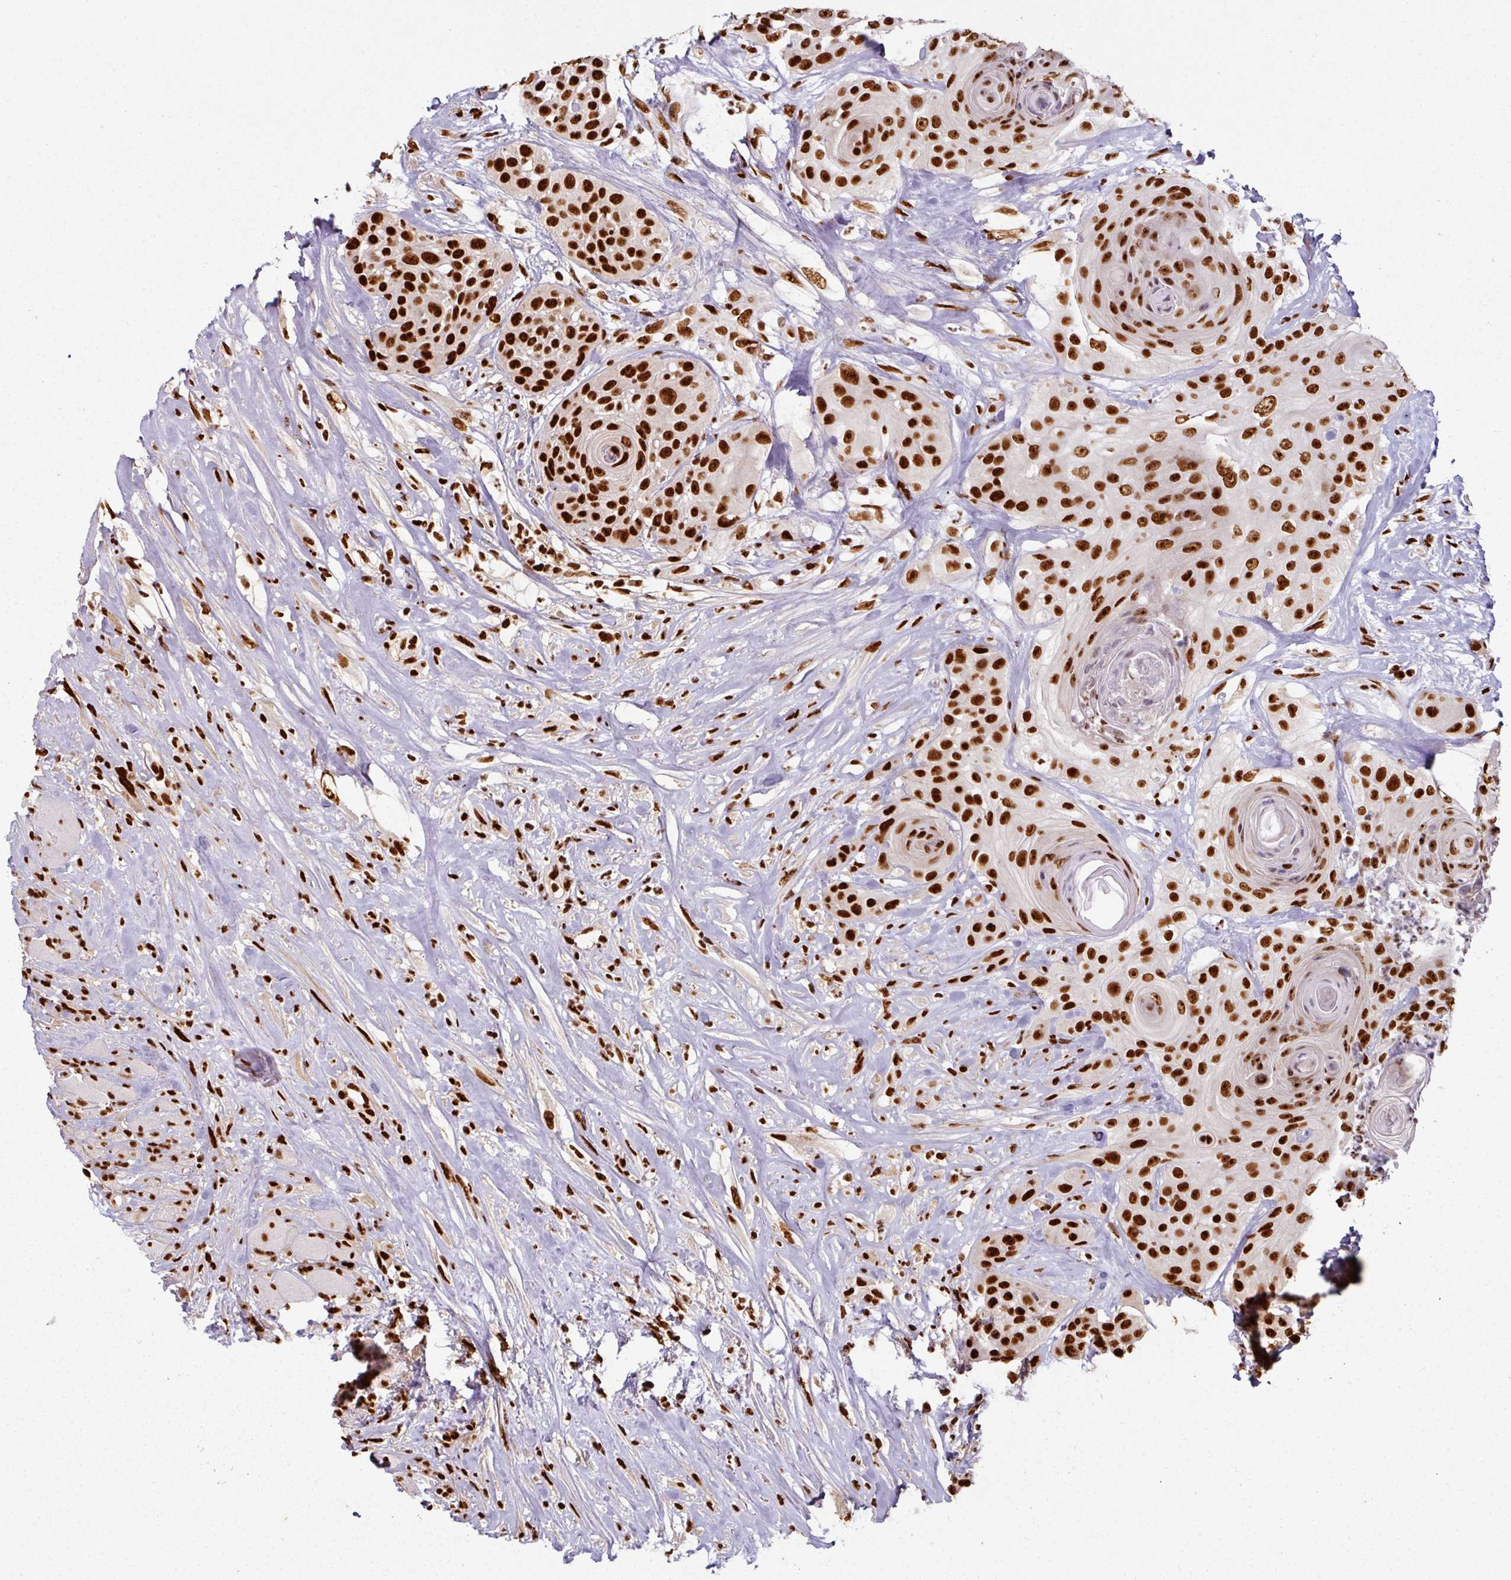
{"staining": {"intensity": "strong", "quantity": ">75%", "location": "nuclear"}, "tissue": "head and neck cancer", "cell_type": "Tumor cells", "image_type": "cancer", "snomed": [{"axis": "morphology", "description": "Squamous cell carcinoma, NOS"}, {"axis": "topography", "description": "Head-Neck"}], "caption": "Protein staining reveals strong nuclear staining in approximately >75% of tumor cells in squamous cell carcinoma (head and neck).", "gene": "SIK3", "patient": {"sex": "male", "age": 83}}